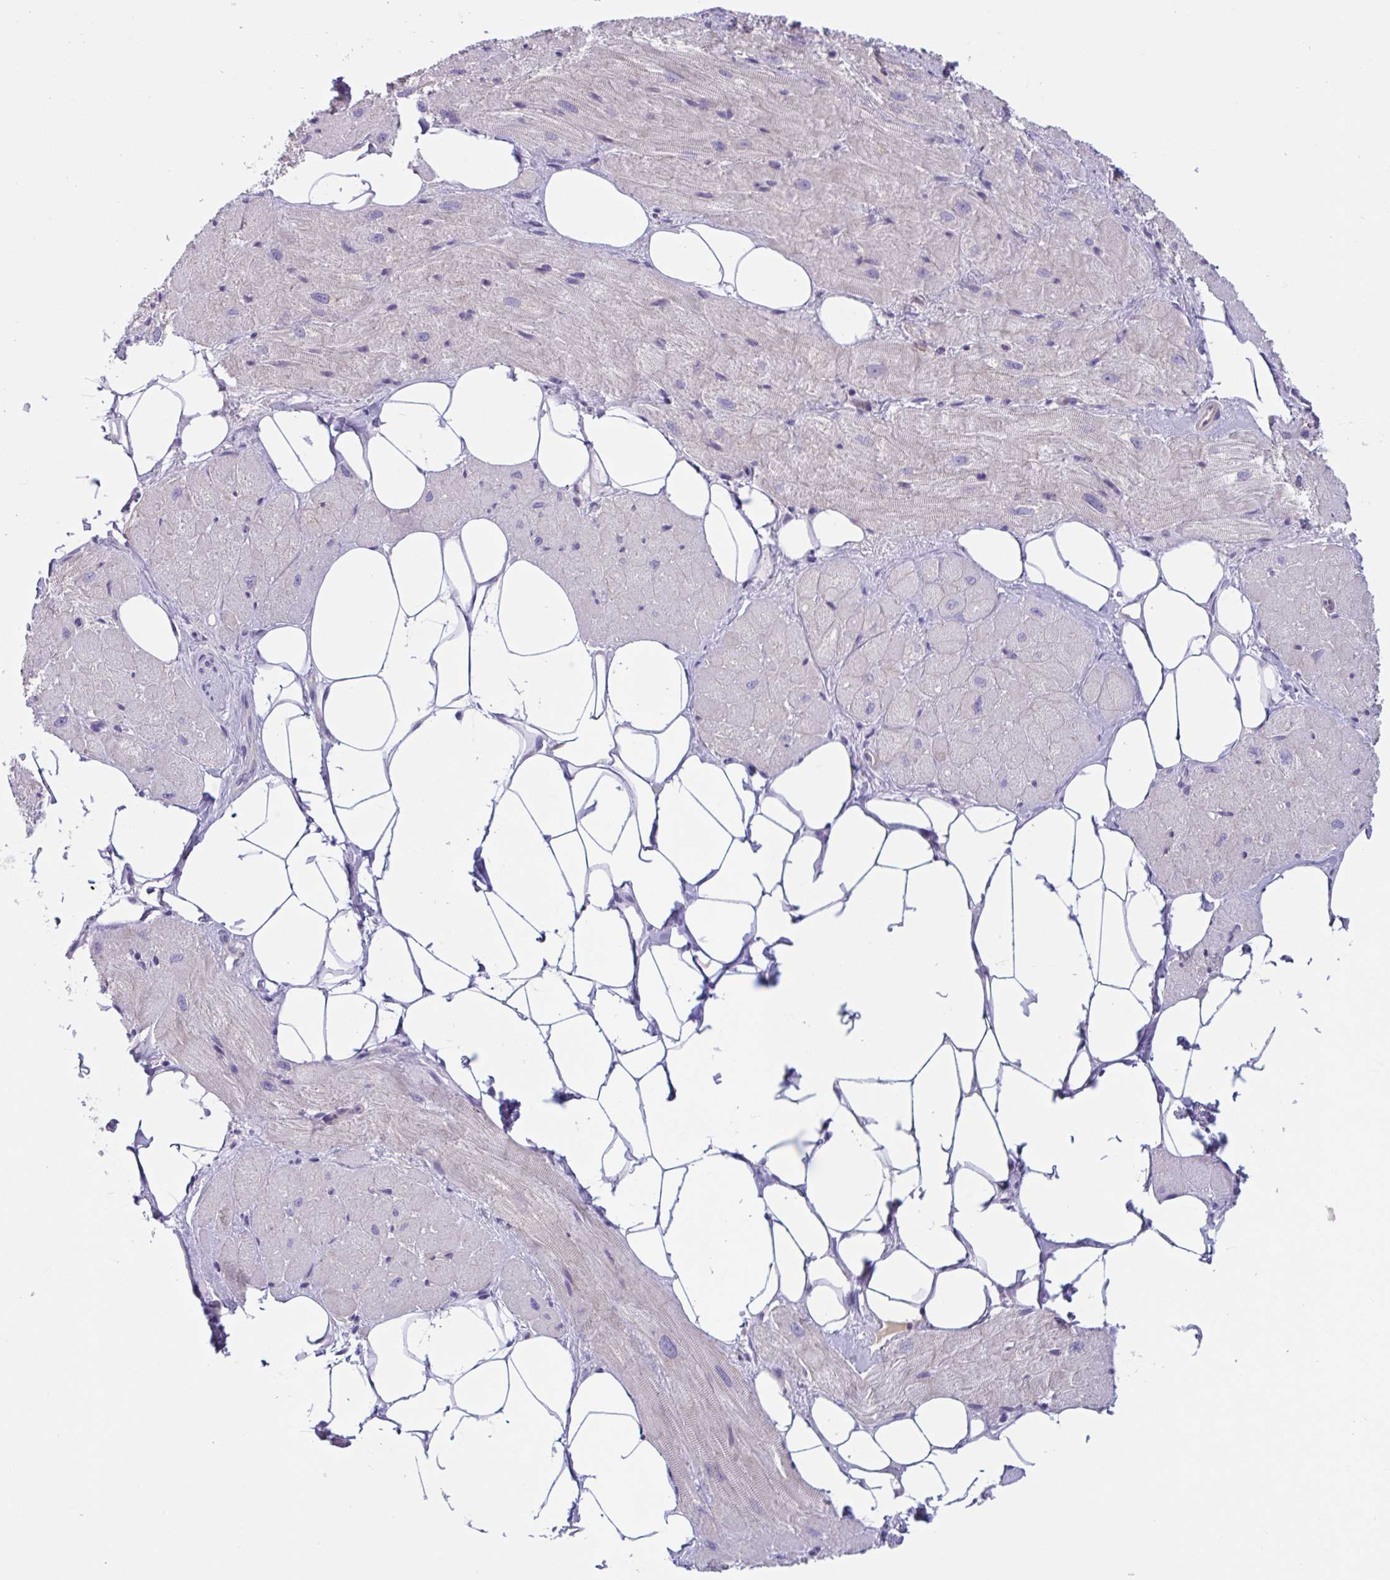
{"staining": {"intensity": "moderate", "quantity": "<25%", "location": "cytoplasmic/membranous"}, "tissue": "heart muscle", "cell_type": "Cardiomyocytes", "image_type": "normal", "snomed": [{"axis": "morphology", "description": "Normal tissue, NOS"}, {"axis": "topography", "description": "Heart"}], "caption": "Approximately <25% of cardiomyocytes in normal human heart muscle reveal moderate cytoplasmic/membranous protein staining as visualized by brown immunohistochemical staining.", "gene": "TTC7B", "patient": {"sex": "male", "age": 62}}